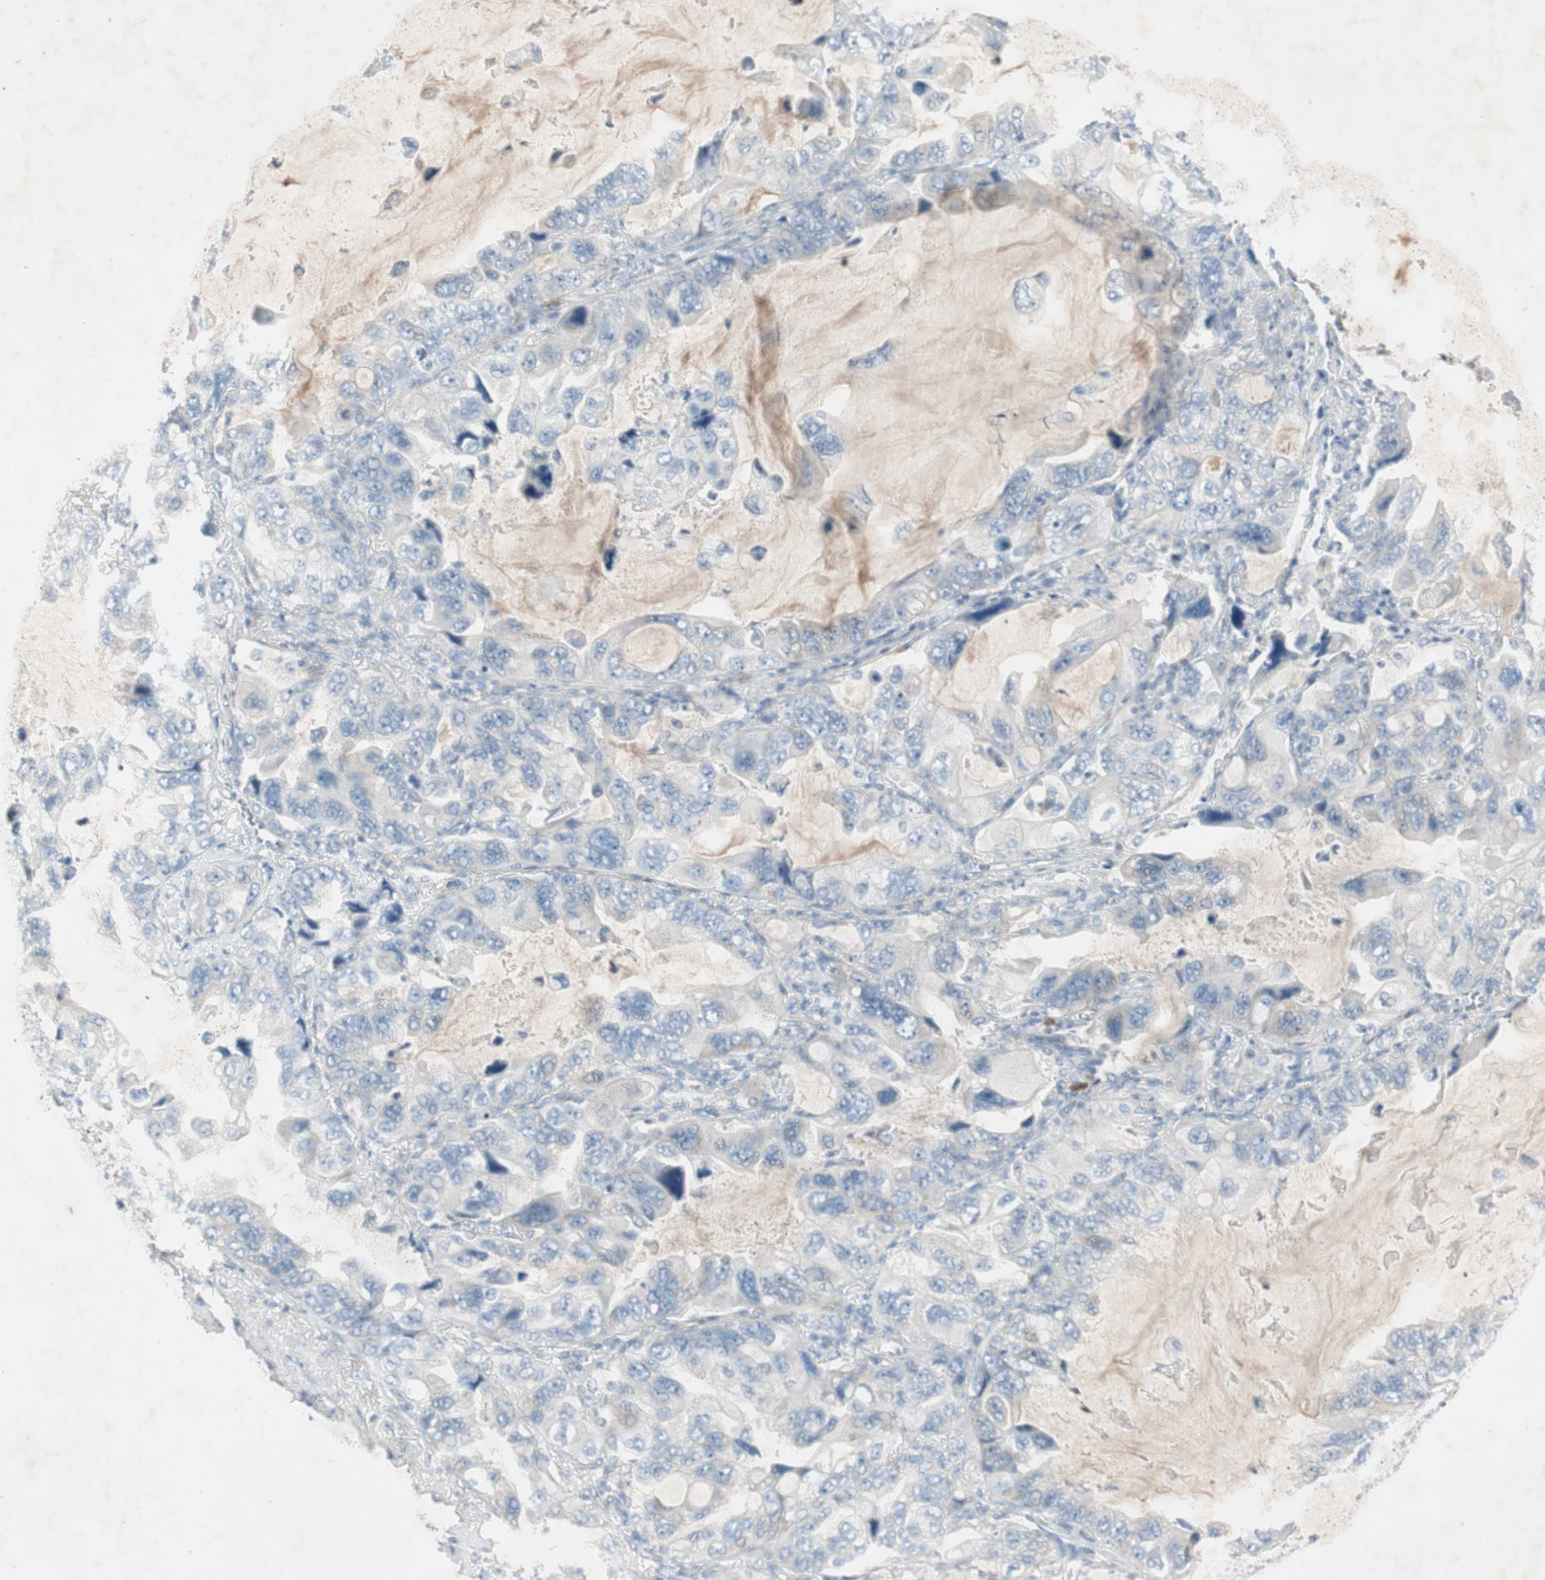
{"staining": {"intensity": "negative", "quantity": "none", "location": "none"}, "tissue": "lung cancer", "cell_type": "Tumor cells", "image_type": "cancer", "snomed": [{"axis": "morphology", "description": "Squamous cell carcinoma, NOS"}, {"axis": "topography", "description": "Lung"}], "caption": "High magnification brightfield microscopy of squamous cell carcinoma (lung) stained with DAB (brown) and counterstained with hematoxylin (blue): tumor cells show no significant positivity.", "gene": "MAPRE3", "patient": {"sex": "female", "age": 73}}